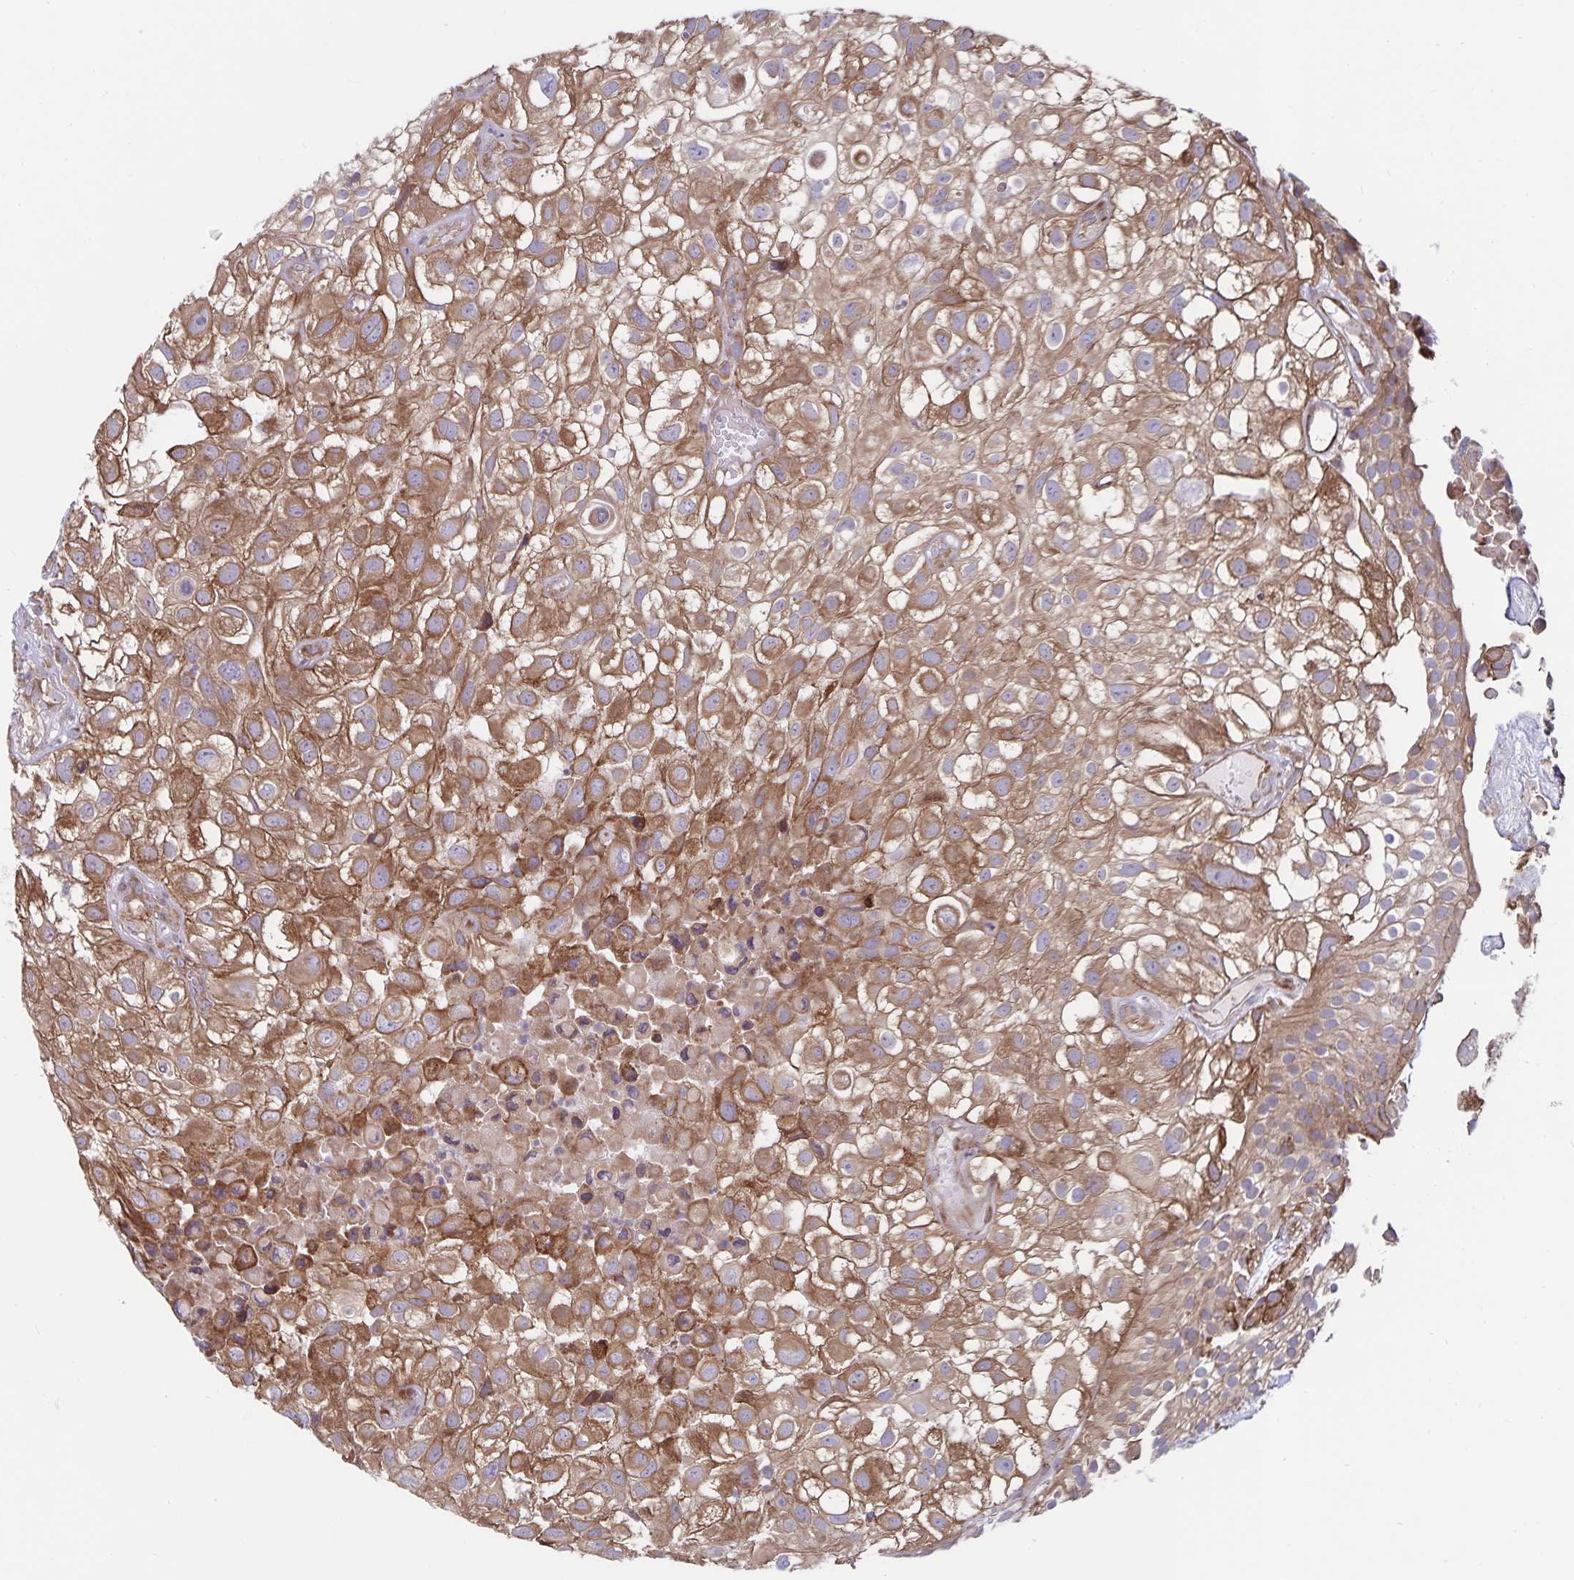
{"staining": {"intensity": "moderate", "quantity": ">75%", "location": "cytoplasmic/membranous"}, "tissue": "urothelial cancer", "cell_type": "Tumor cells", "image_type": "cancer", "snomed": [{"axis": "morphology", "description": "Urothelial carcinoma, High grade"}, {"axis": "topography", "description": "Urinary bladder"}], "caption": "High-grade urothelial carcinoma stained for a protein demonstrates moderate cytoplasmic/membranous positivity in tumor cells.", "gene": "SEC62", "patient": {"sex": "male", "age": 56}}